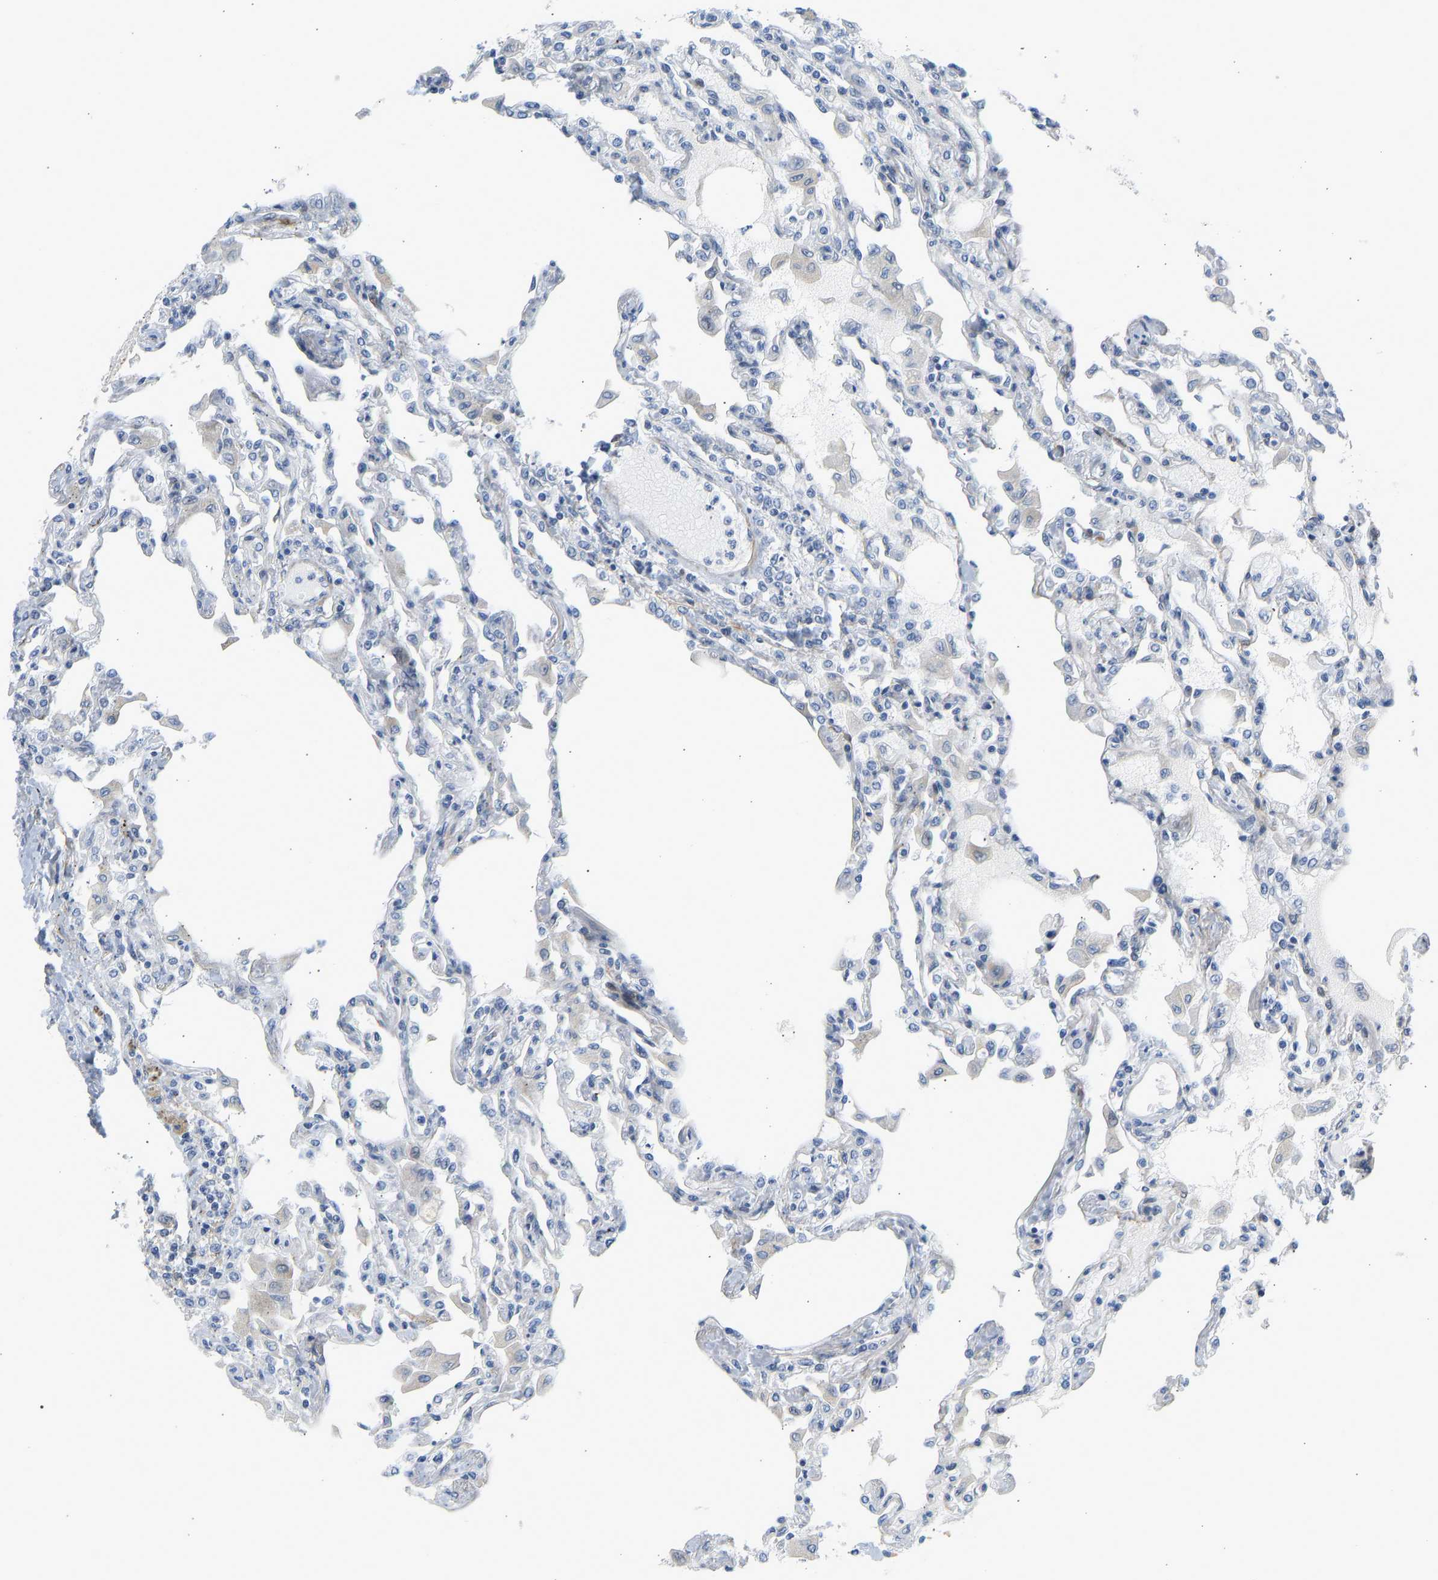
{"staining": {"intensity": "moderate", "quantity": "25%-75%", "location": "cytoplasmic/membranous"}, "tissue": "lung", "cell_type": "Alveolar cells", "image_type": "normal", "snomed": [{"axis": "morphology", "description": "Normal tissue, NOS"}, {"axis": "topography", "description": "Bronchus"}, {"axis": "topography", "description": "Lung"}], "caption": "This is a histology image of IHC staining of normal lung, which shows moderate expression in the cytoplasmic/membranous of alveolar cells.", "gene": "SLC30A7", "patient": {"sex": "female", "age": 49}}